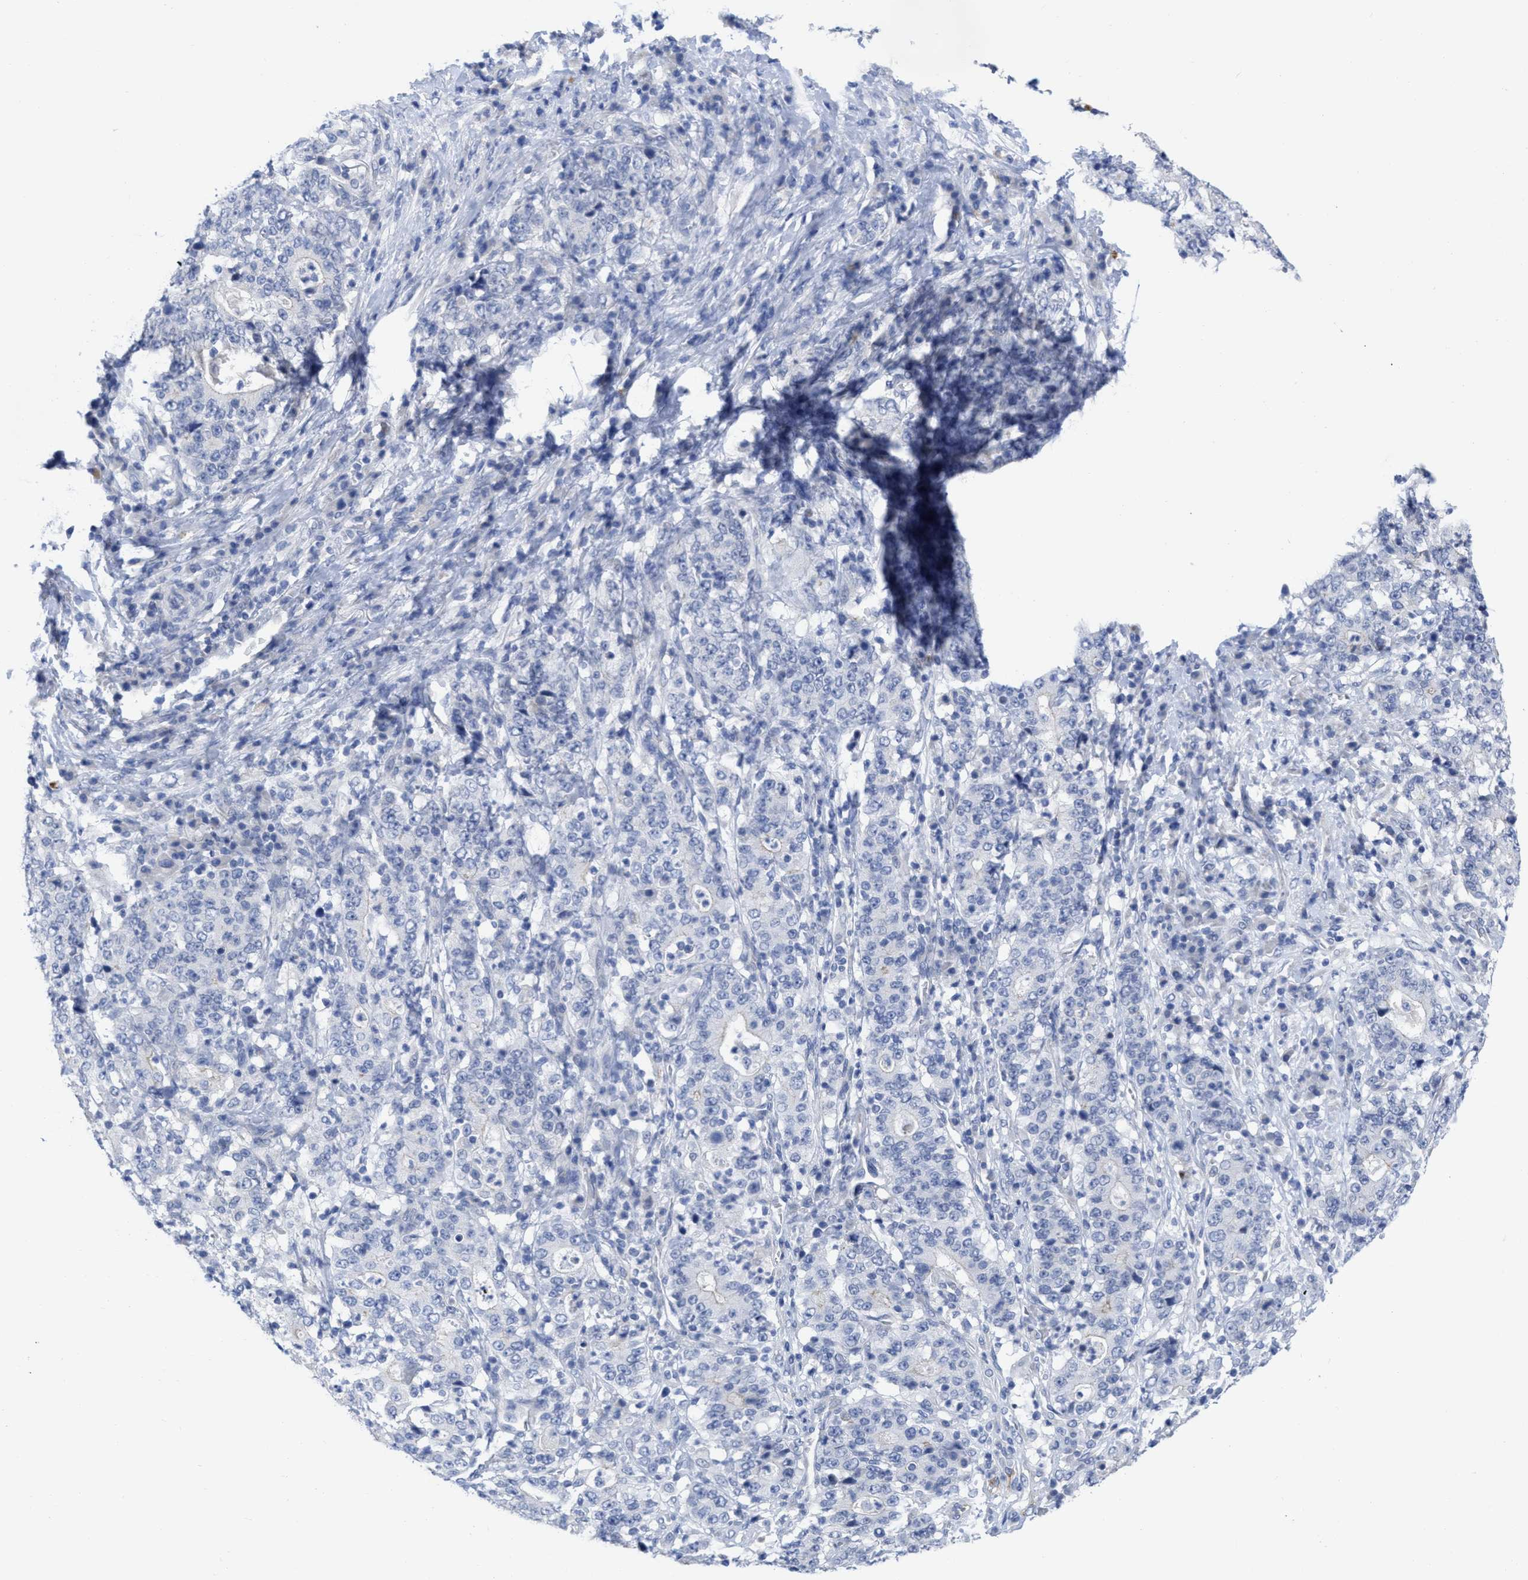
{"staining": {"intensity": "negative", "quantity": "none", "location": "none"}, "tissue": "stomach cancer", "cell_type": "Tumor cells", "image_type": "cancer", "snomed": [{"axis": "morphology", "description": "Normal tissue, NOS"}, {"axis": "morphology", "description": "Adenocarcinoma, NOS"}, {"axis": "topography", "description": "Stomach, upper"}, {"axis": "topography", "description": "Stomach"}], "caption": "Tumor cells are negative for brown protein staining in stomach cancer. The staining was performed using DAB (3,3'-diaminobenzidine) to visualize the protein expression in brown, while the nuclei were stained in blue with hematoxylin (Magnification: 20x).", "gene": "ACKR1", "patient": {"sex": "male", "age": 59}}